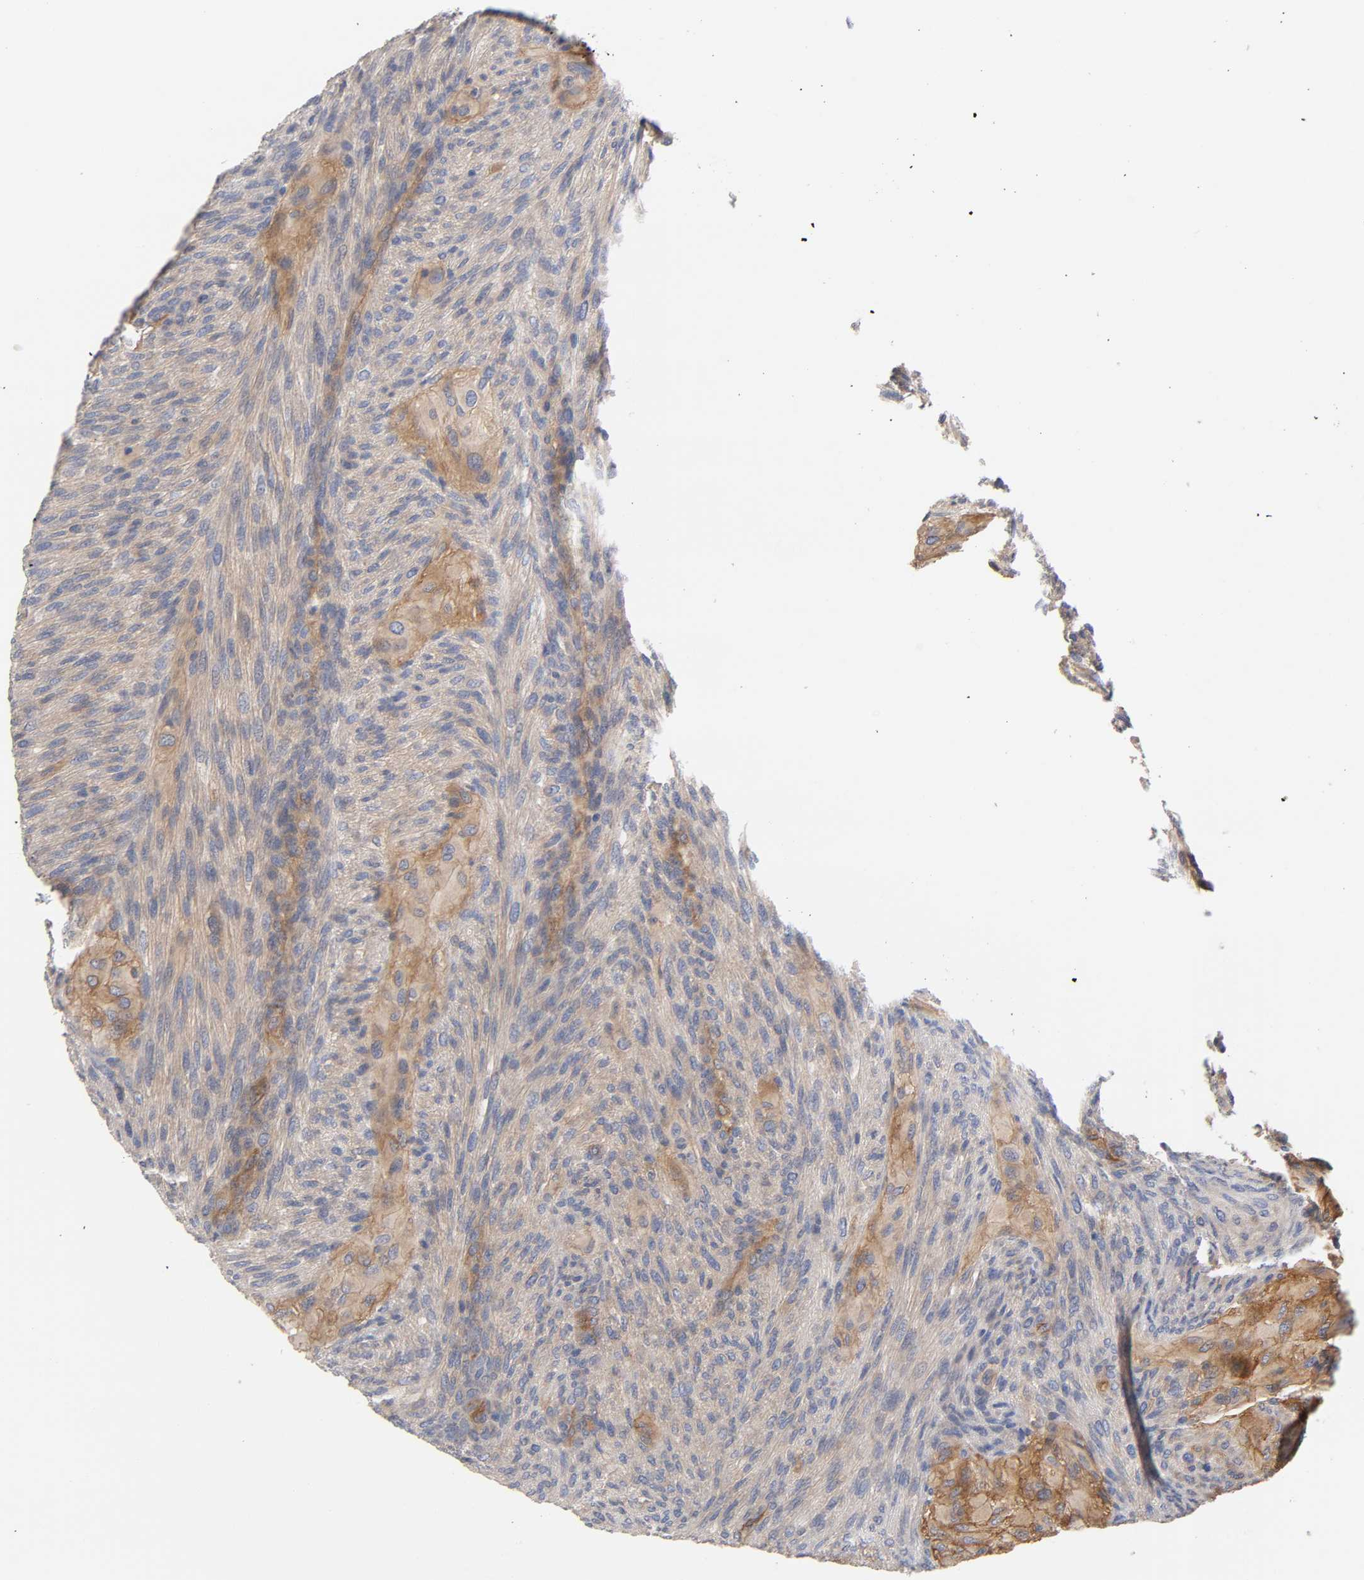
{"staining": {"intensity": "negative", "quantity": "none", "location": "none"}, "tissue": "glioma", "cell_type": "Tumor cells", "image_type": "cancer", "snomed": [{"axis": "morphology", "description": "Glioma, malignant, High grade"}, {"axis": "topography", "description": "Cerebral cortex"}], "caption": "Immunohistochemistry of malignant high-grade glioma shows no expression in tumor cells. (Brightfield microscopy of DAB (3,3'-diaminobenzidine) immunohistochemistry (IHC) at high magnification).", "gene": "RAB13", "patient": {"sex": "female", "age": 55}}